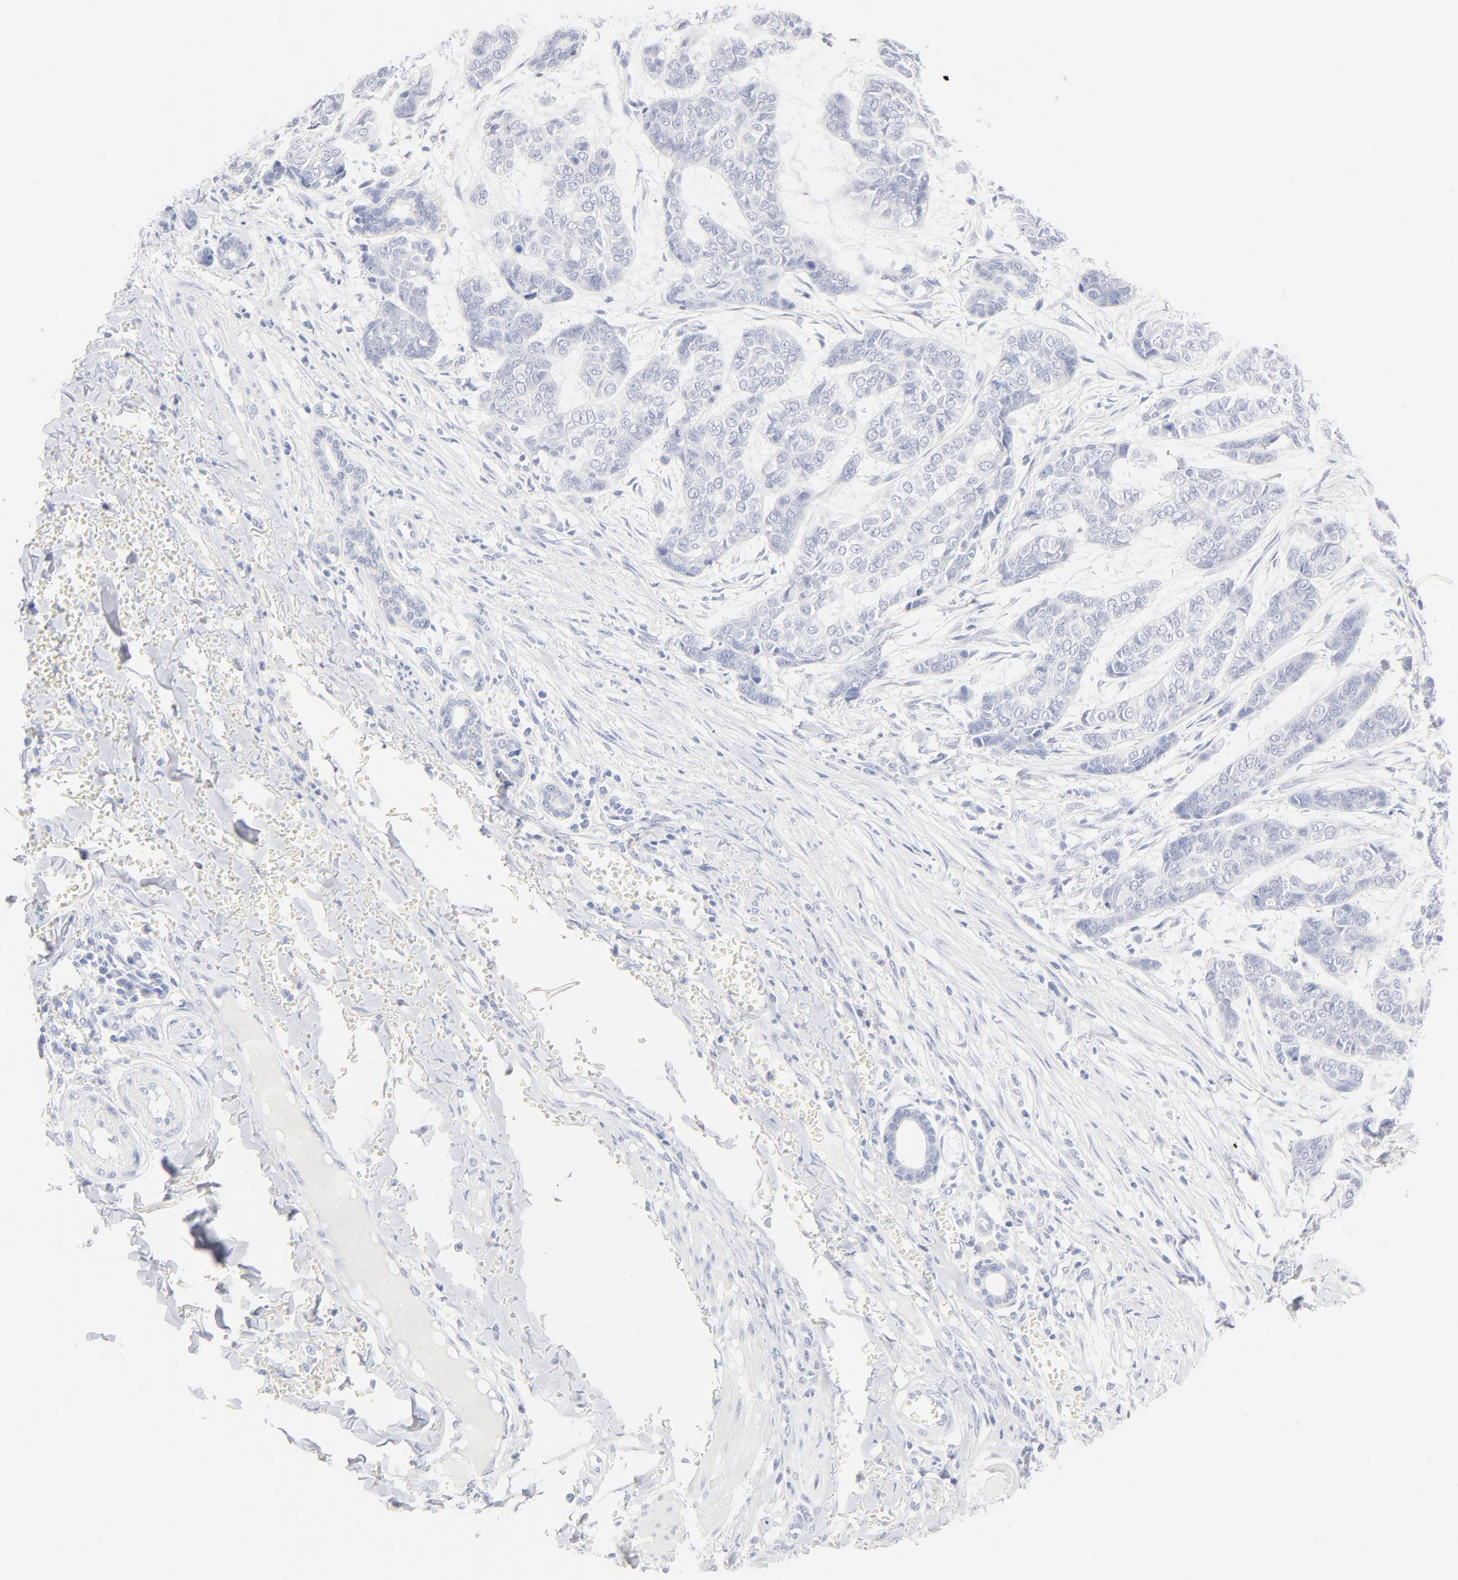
{"staining": {"intensity": "negative", "quantity": "none", "location": "none"}, "tissue": "skin cancer", "cell_type": "Tumor cells", "image_type": "cancer", "snomed": [{"axis": "morphology", "description": "Basal cell carcinoma"}, {"axis": "topography", "description": "Skin"}], "caption": "Tumor cells are negative for brown protein staining in basal cell carcinoma (skin).", "gene": "ONECUT1", "patient": {"sex": "female", "age": 64}}